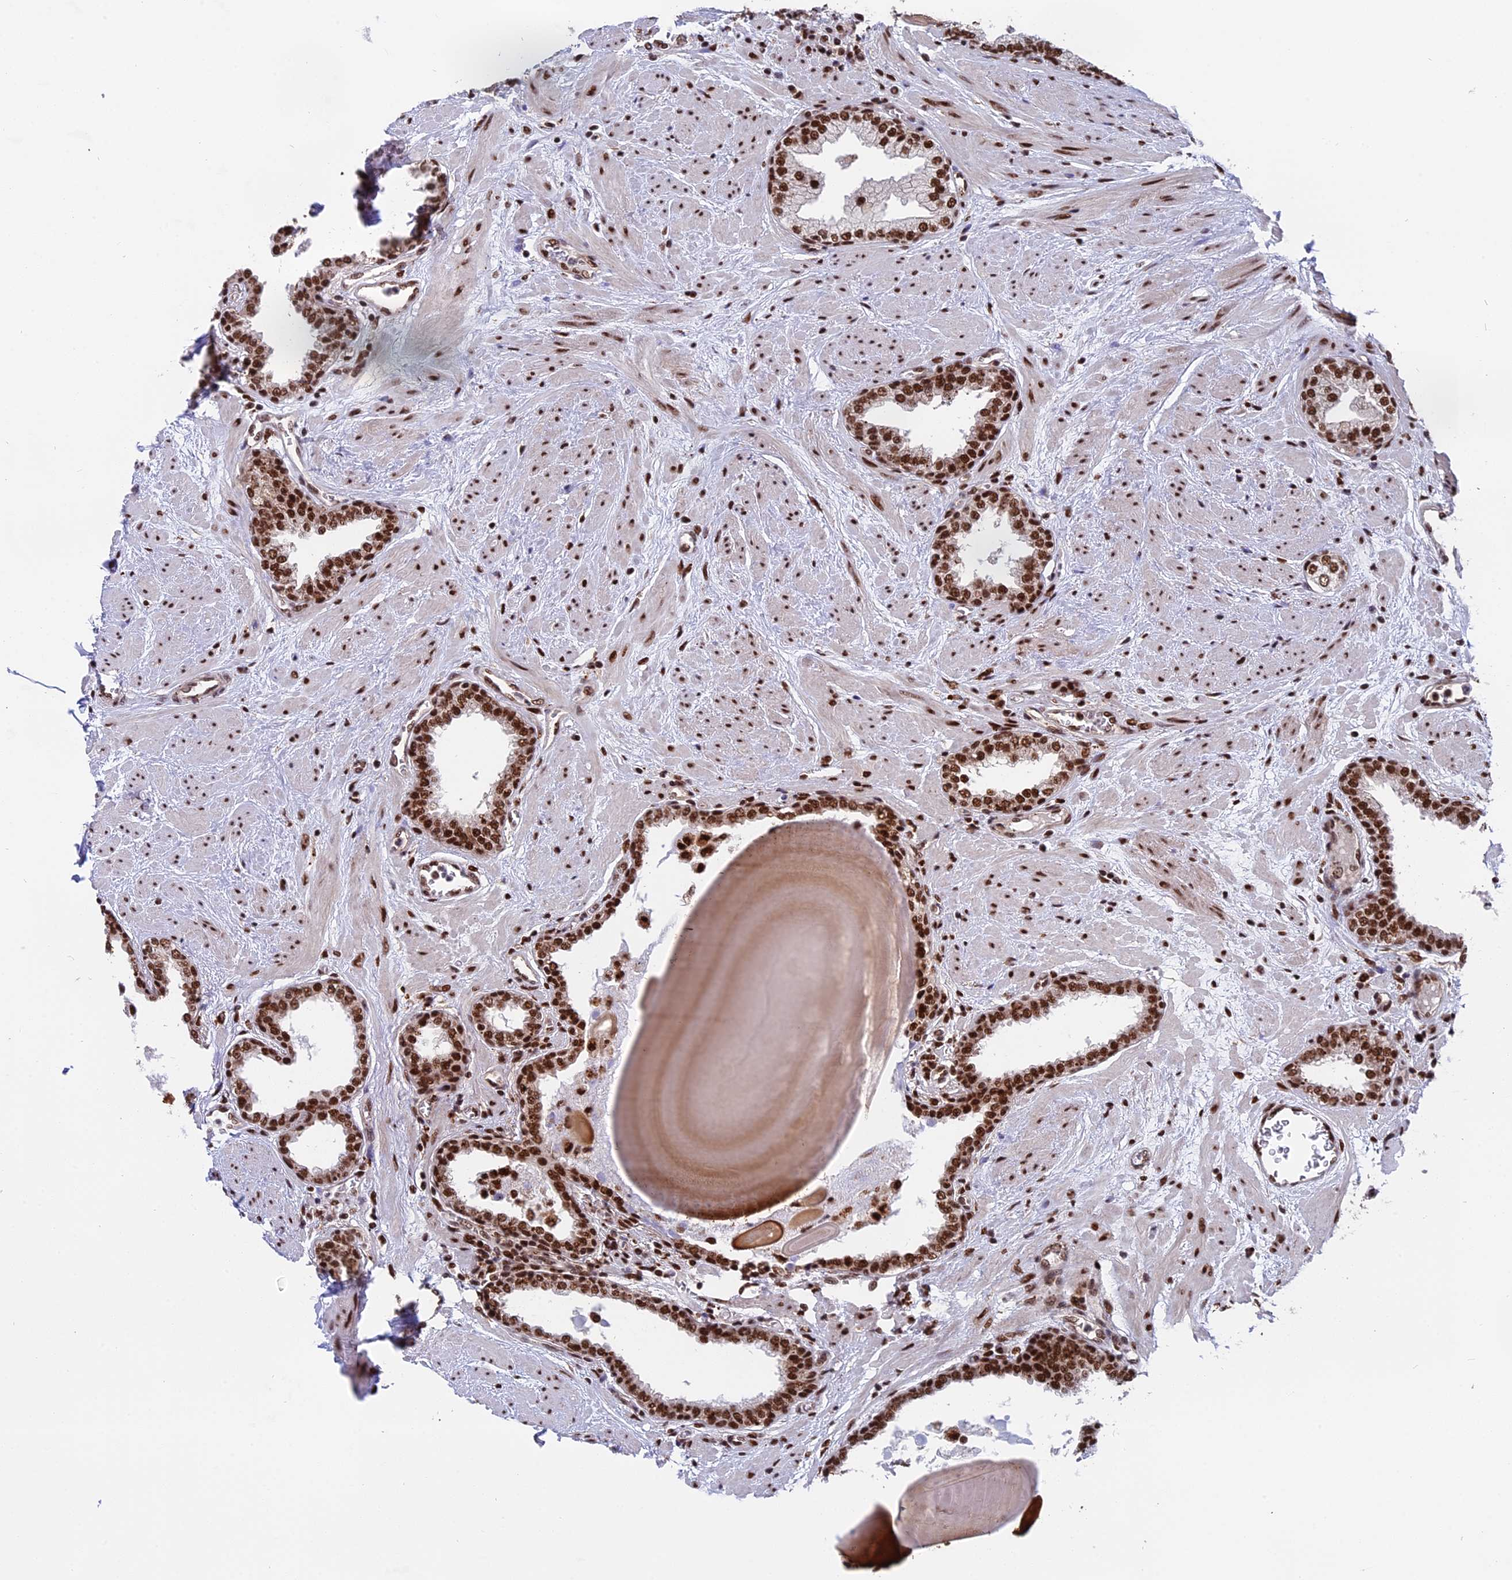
{"staining": {"intensity": "strong", "quantity": ">75%", "location": "nuclear"}, "tissue": "prostate", "cell_type": "Glandular cells", "image_type": "normal", "snomed": [{"axis": "morphology", "description": "Normal tissue, NOS"}, {"axis": "topography", "description": "Prostate"}], "caption": "IHC of unremarkable human prostate exhibits high levels of strong nuclear expression in about >75% of glandular cells. The staining is performed using DAB (3,3'-diaminobenzidine) brown chromogen to label protein expression. The nuclei are counter-stained blue using hematoxylin.", "gene": "RAMACL", "patient": {"sex": "male", "age": 51}}